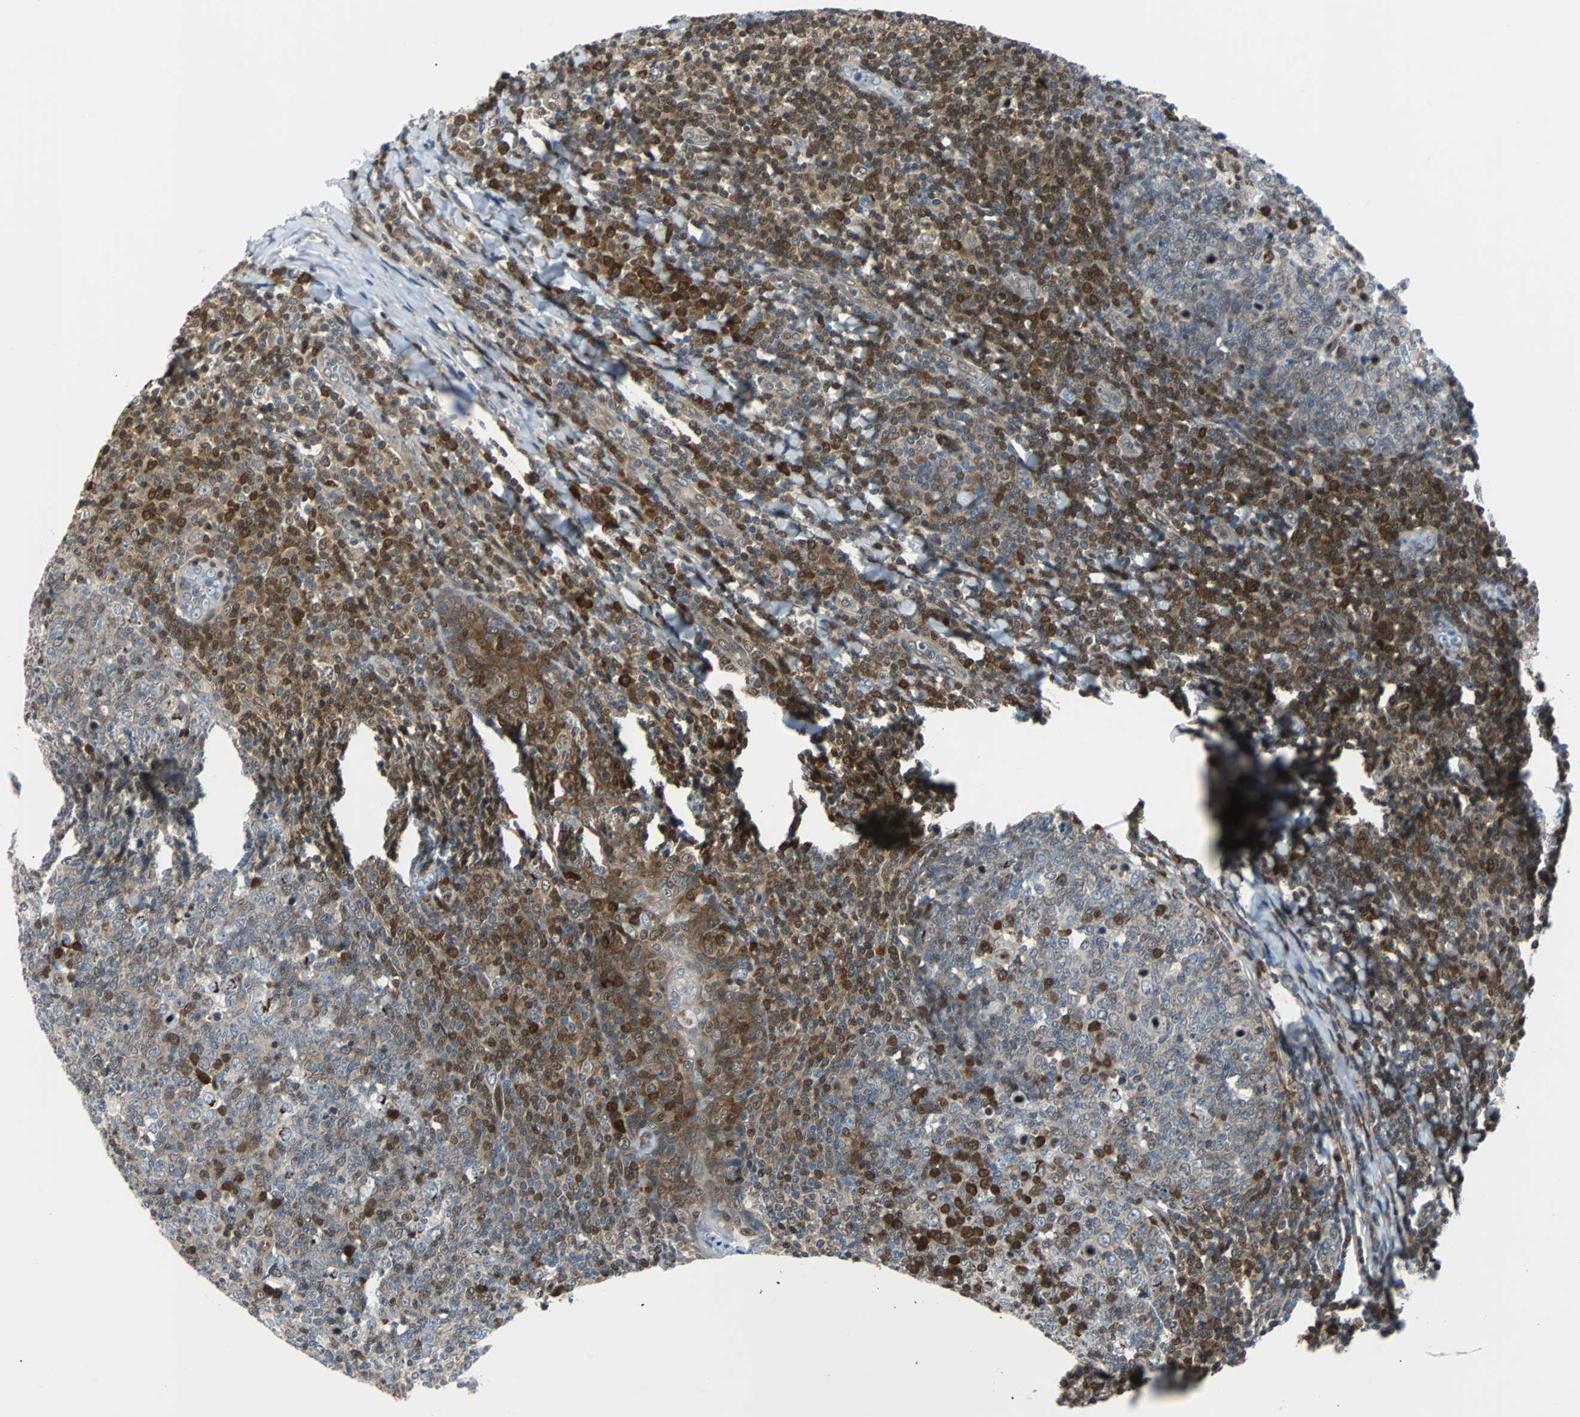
{"staining": {"intensity": "moderate", "quantity": "<25%", "location": "nuclear"}, "tissue": "tonsil", "cell_type": "Germinal center cells", "image_type": "normal", "snomed": [{"axis": "morphology", "description": "Normal tissue, NOS"}, {"axis": "topography", "description": "Tonsil"}], "caption": "Moderate nuclear expression is appreciated in about <25% of germinal center cells in benign tonsil.", "gene": "MAP2K6", "patient": {"sex": "male", "age": 31}}